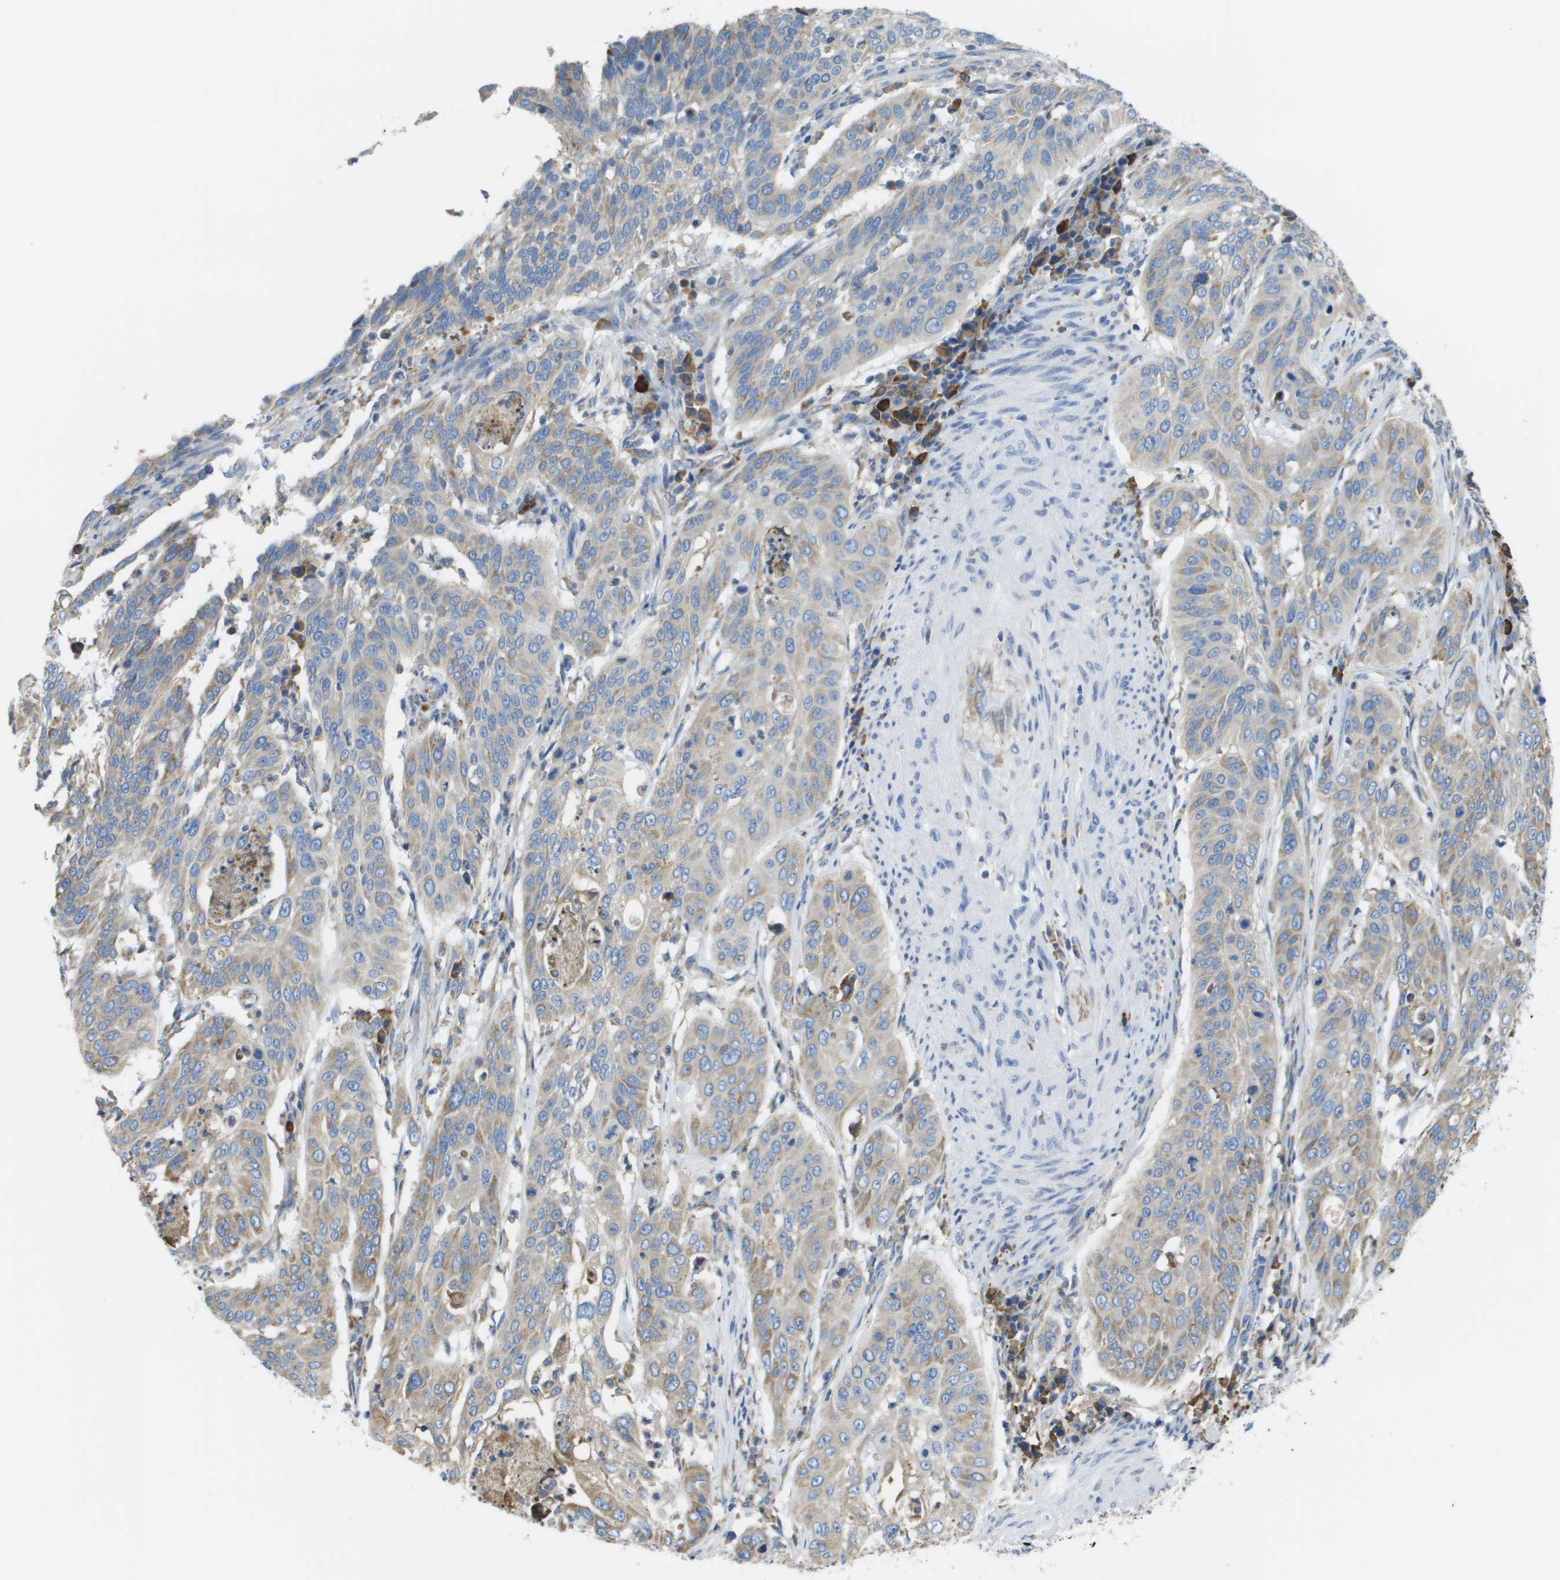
{"staining": {"intensity": "weak", "quantity": "25%-75%", "location": "cytoplasmic/membranous"}, "tissue": "cervical cancer", "cell_type": "Tumor cells", "image_type": "cancer", "snomed": [{"axis": "morphology", "description": "Normal tissue, NOS"}, {"axis": "morphology", "description": "Squamous cell carcinoma, NOS"}, {"axis": "topography", "description": "Cervix"}], "caption": "Brown immunohistochemical staining in human cervical cancer (squamous cell carcinoma) displays weak cytoplasmic/membranous expression in approximately 25%-75% of tumor cells.", "gene": "SDR42E1", "patient": {"sex": "female", "age": 39}}